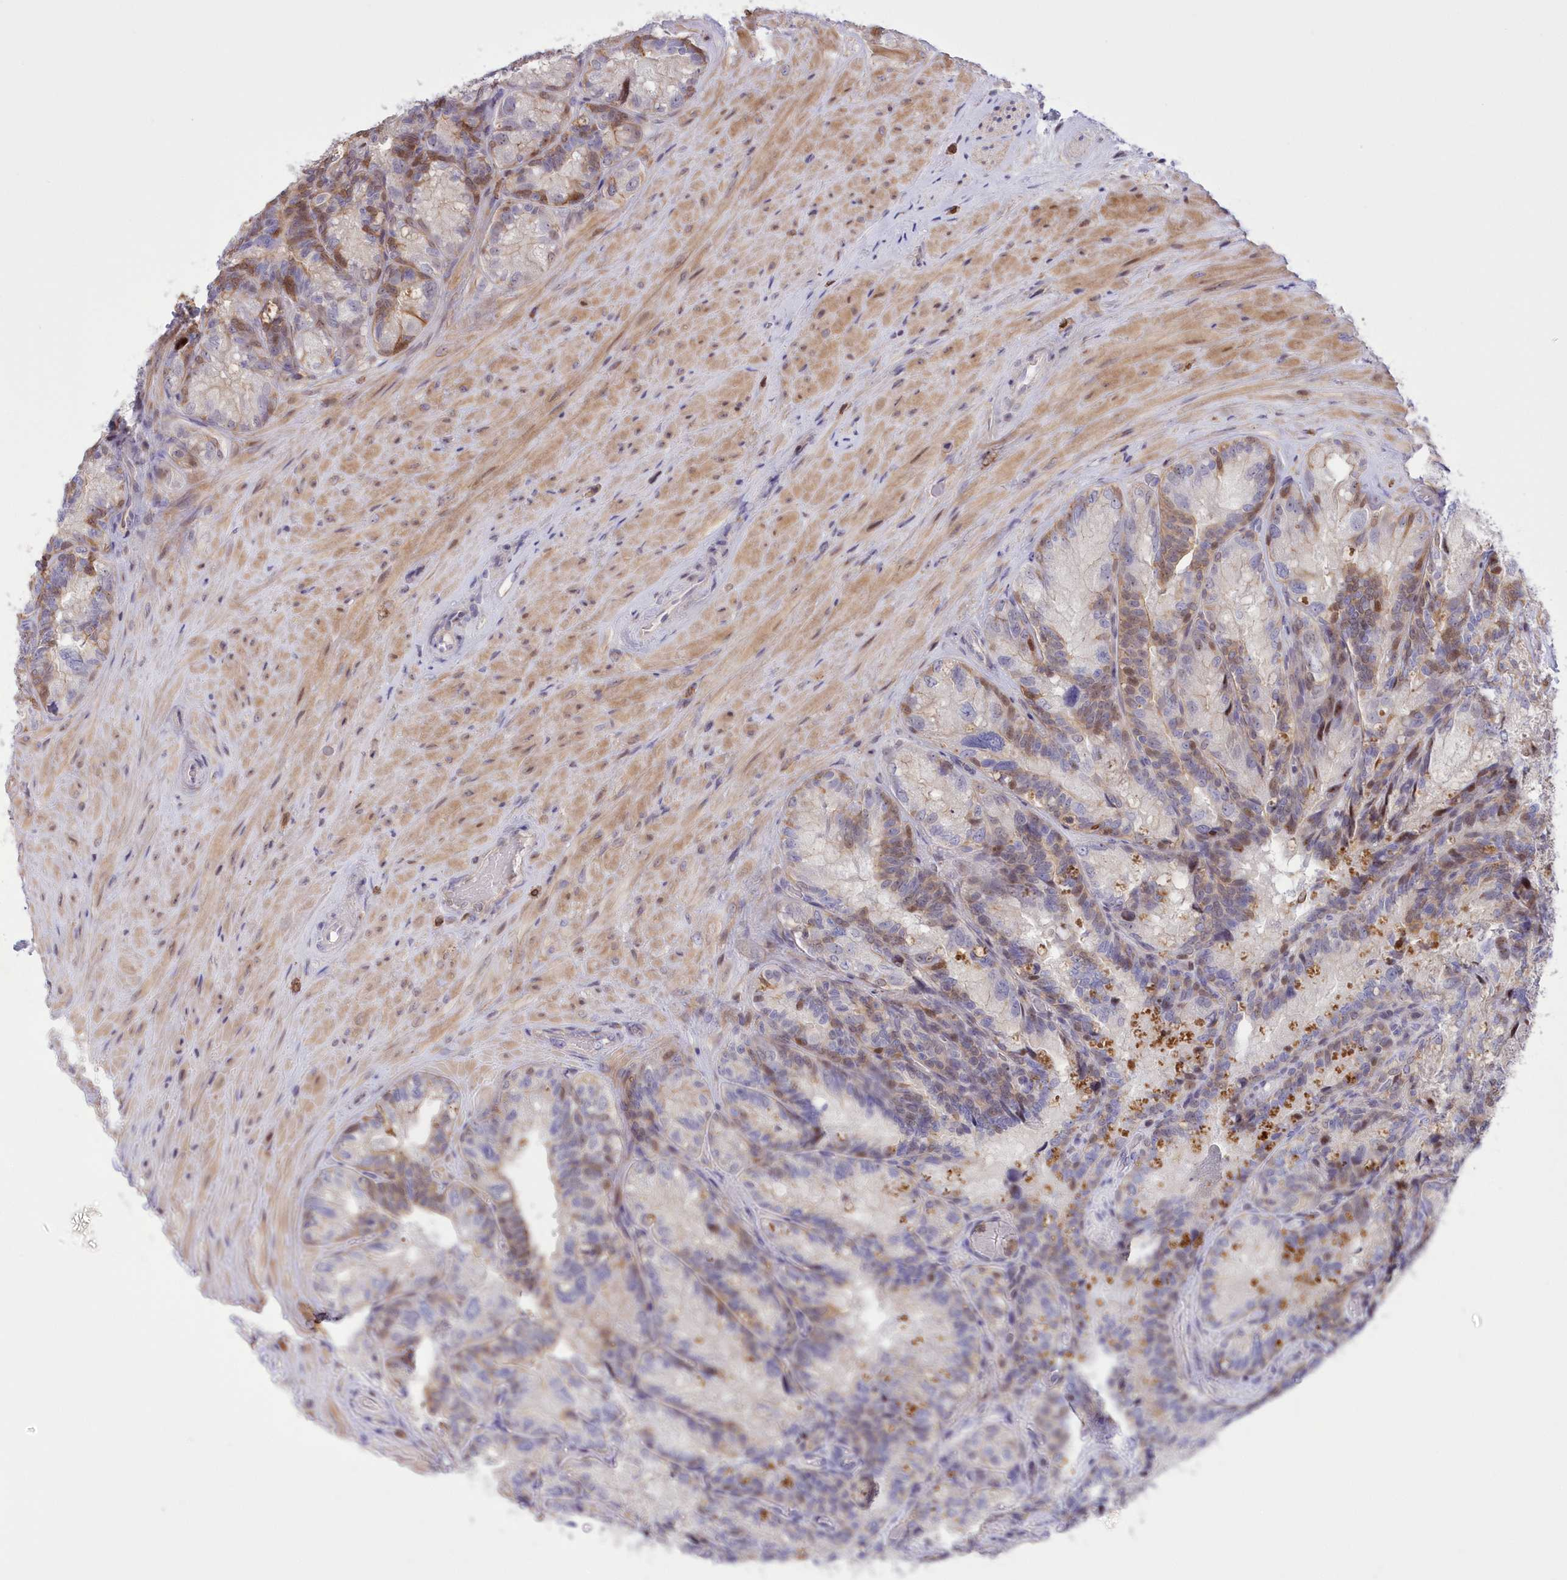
{"staining": {"intensity": "moderate", "quantity": "25%-75%", "location": "cytoplasmic/membranous,nuclear"}, "tissue": "seminal vesicle", "cell_type": "Glandular cells", "image_type": "normal", "snomed": [{"axis": "morphology", "description": "Normal tissue, NOS"}, {"axis": "topography", "description": "Seminal veicle"}], "caption": "IHC (DAB (3,3'-diaminobenzidine)) staining of normal human seminal vesicle reveals moderate cytoplasmic/membranous,nuclear protein staining in approximately 25%-75% of glandular cells. (IHC, brightfield microscopy, high magnification).", "gene": "RNPEPL1", "patient": {"sex": "male", "age": 60}}